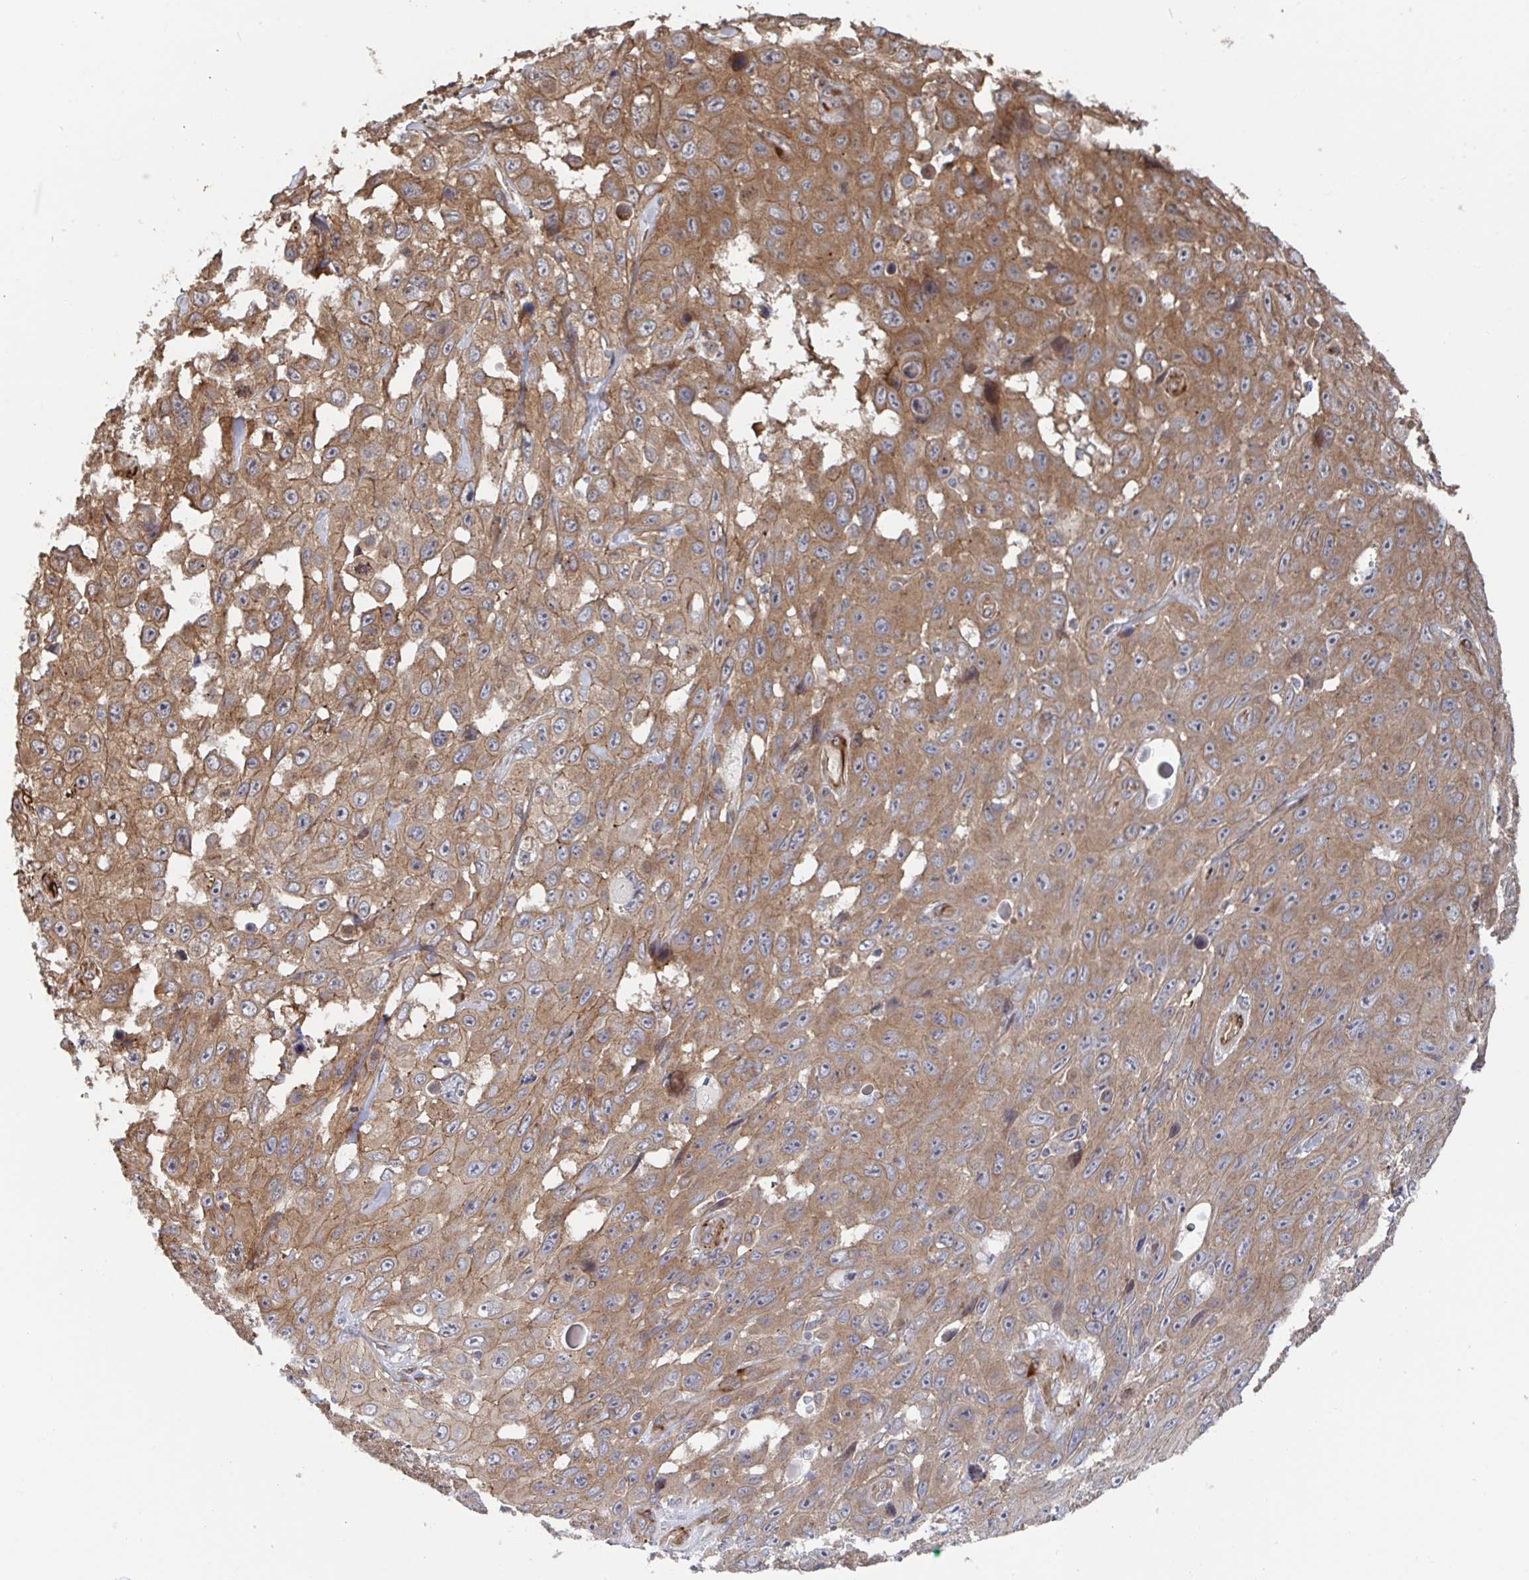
{"staining": {"intensity": "moderate", "quantity": ">75%", "location": "cytoplasmic/membranous"}, "tissue": "skin cancer", "cell_type": "Tumor cells", "image_type": "cancer", "snomed": [{"axis": "morphology", "description": "Squamous cell carcinoma, NOS"}, {"axis": "topography", "description": "Skin"}], "caption": "A high-resolution histopathology image shows immunohistochemistry (IHC) staining of squamous cell carcinoma (skin), which demonstrates moderate cytoplasmic/membranous expression in approximately >75% of tumor cells.", "gene": "DVL3", "patient": {"sex": "male", "age": 82}}